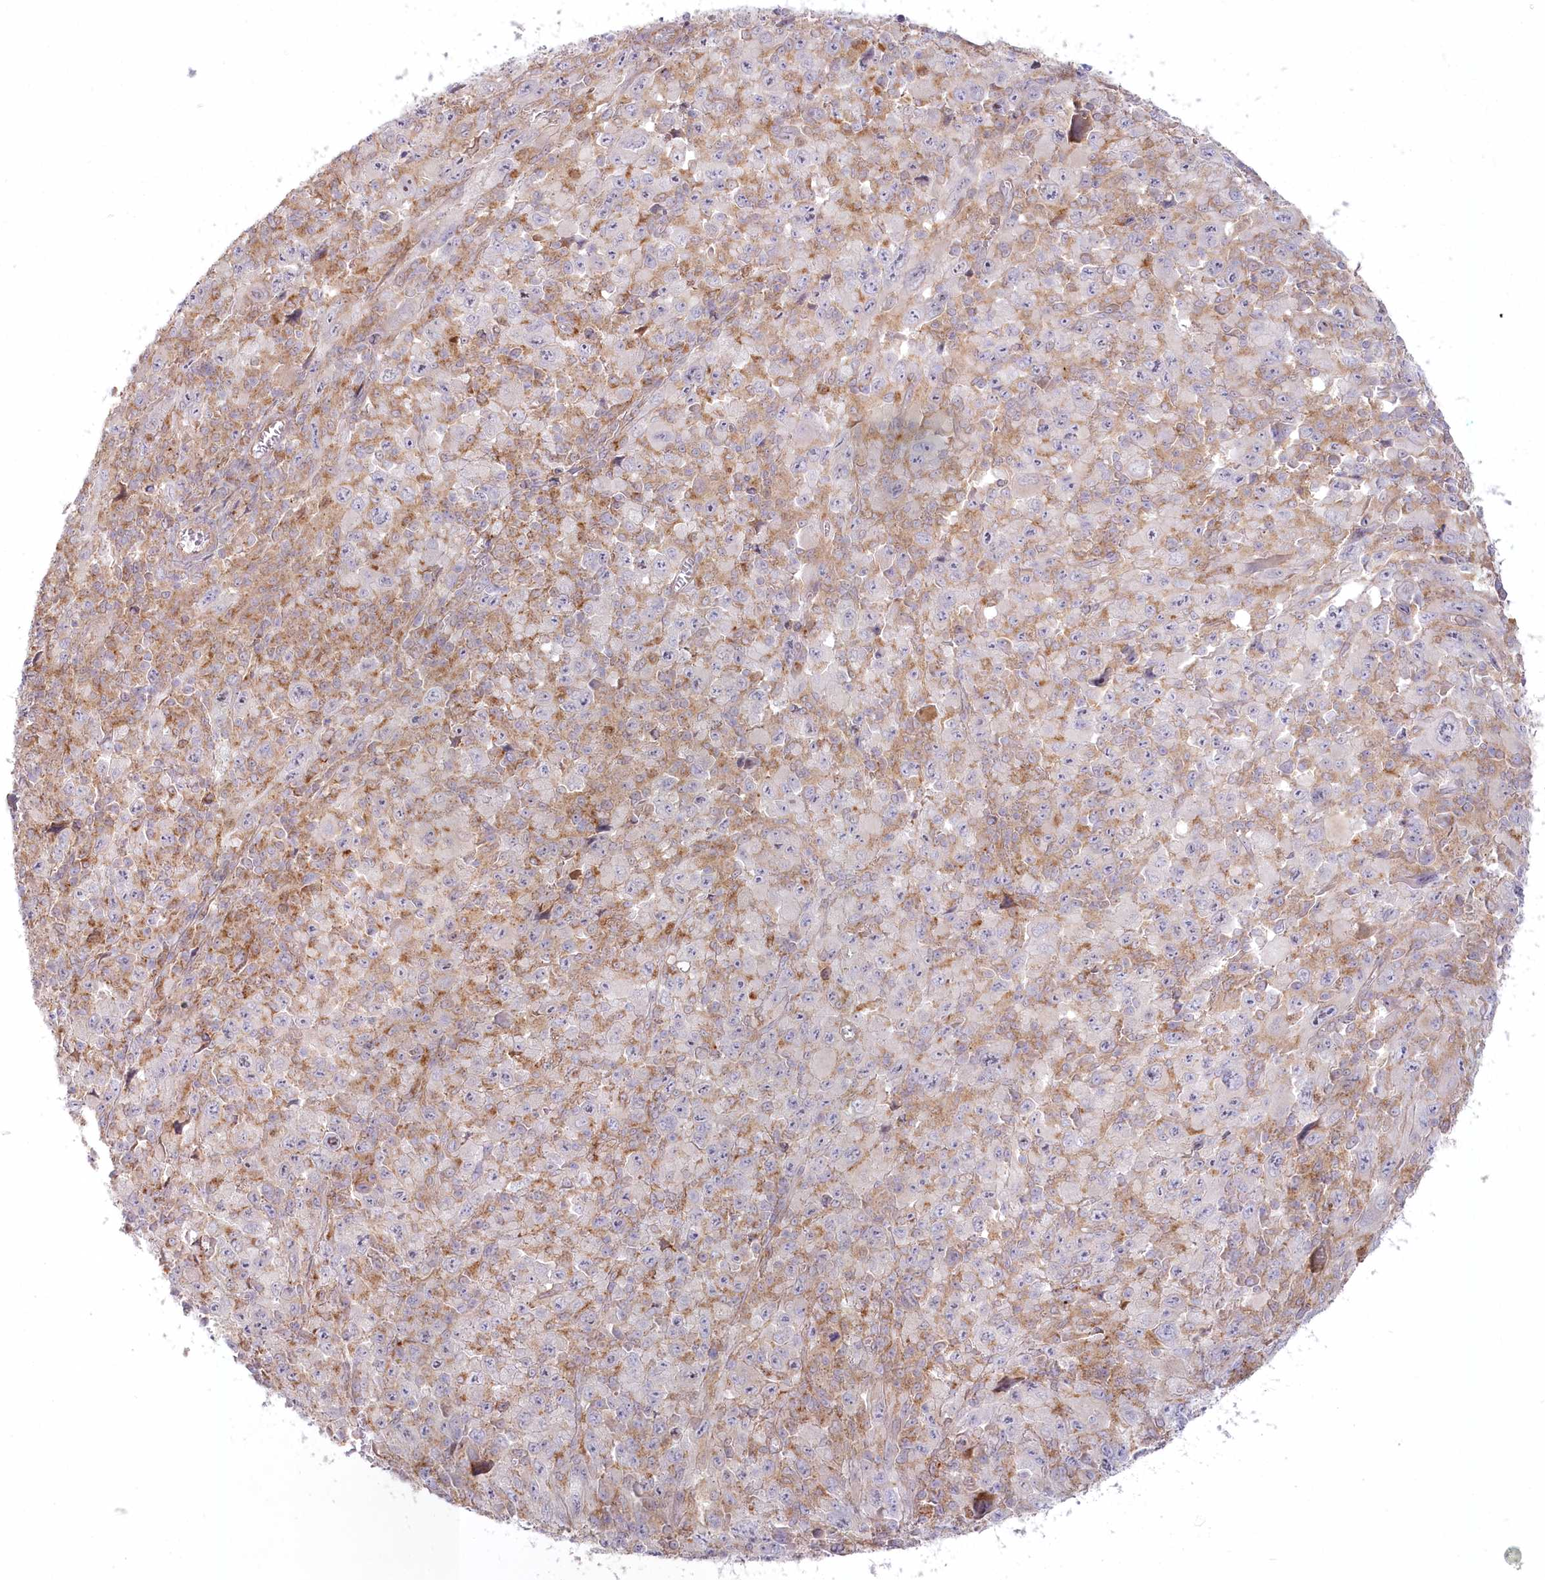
{"staining": {"intensity": "negative", "quantity": "none", "location": "none"}, "tissue": "melanoma", "cell_type": "Tumor cells", "image_type": "cancer", "snomed": [{"axis": "morphology", "description": "Malignant melanoma, Metastatic site"}, {"axis": "topography", "description": "Skin"}], "caption": "DAB immunohistochemical staining of melanoma exhibits no significant positivity in tumor cells.", "gene": "MTG1", "patient": {"sex": "female", "age": 56}}